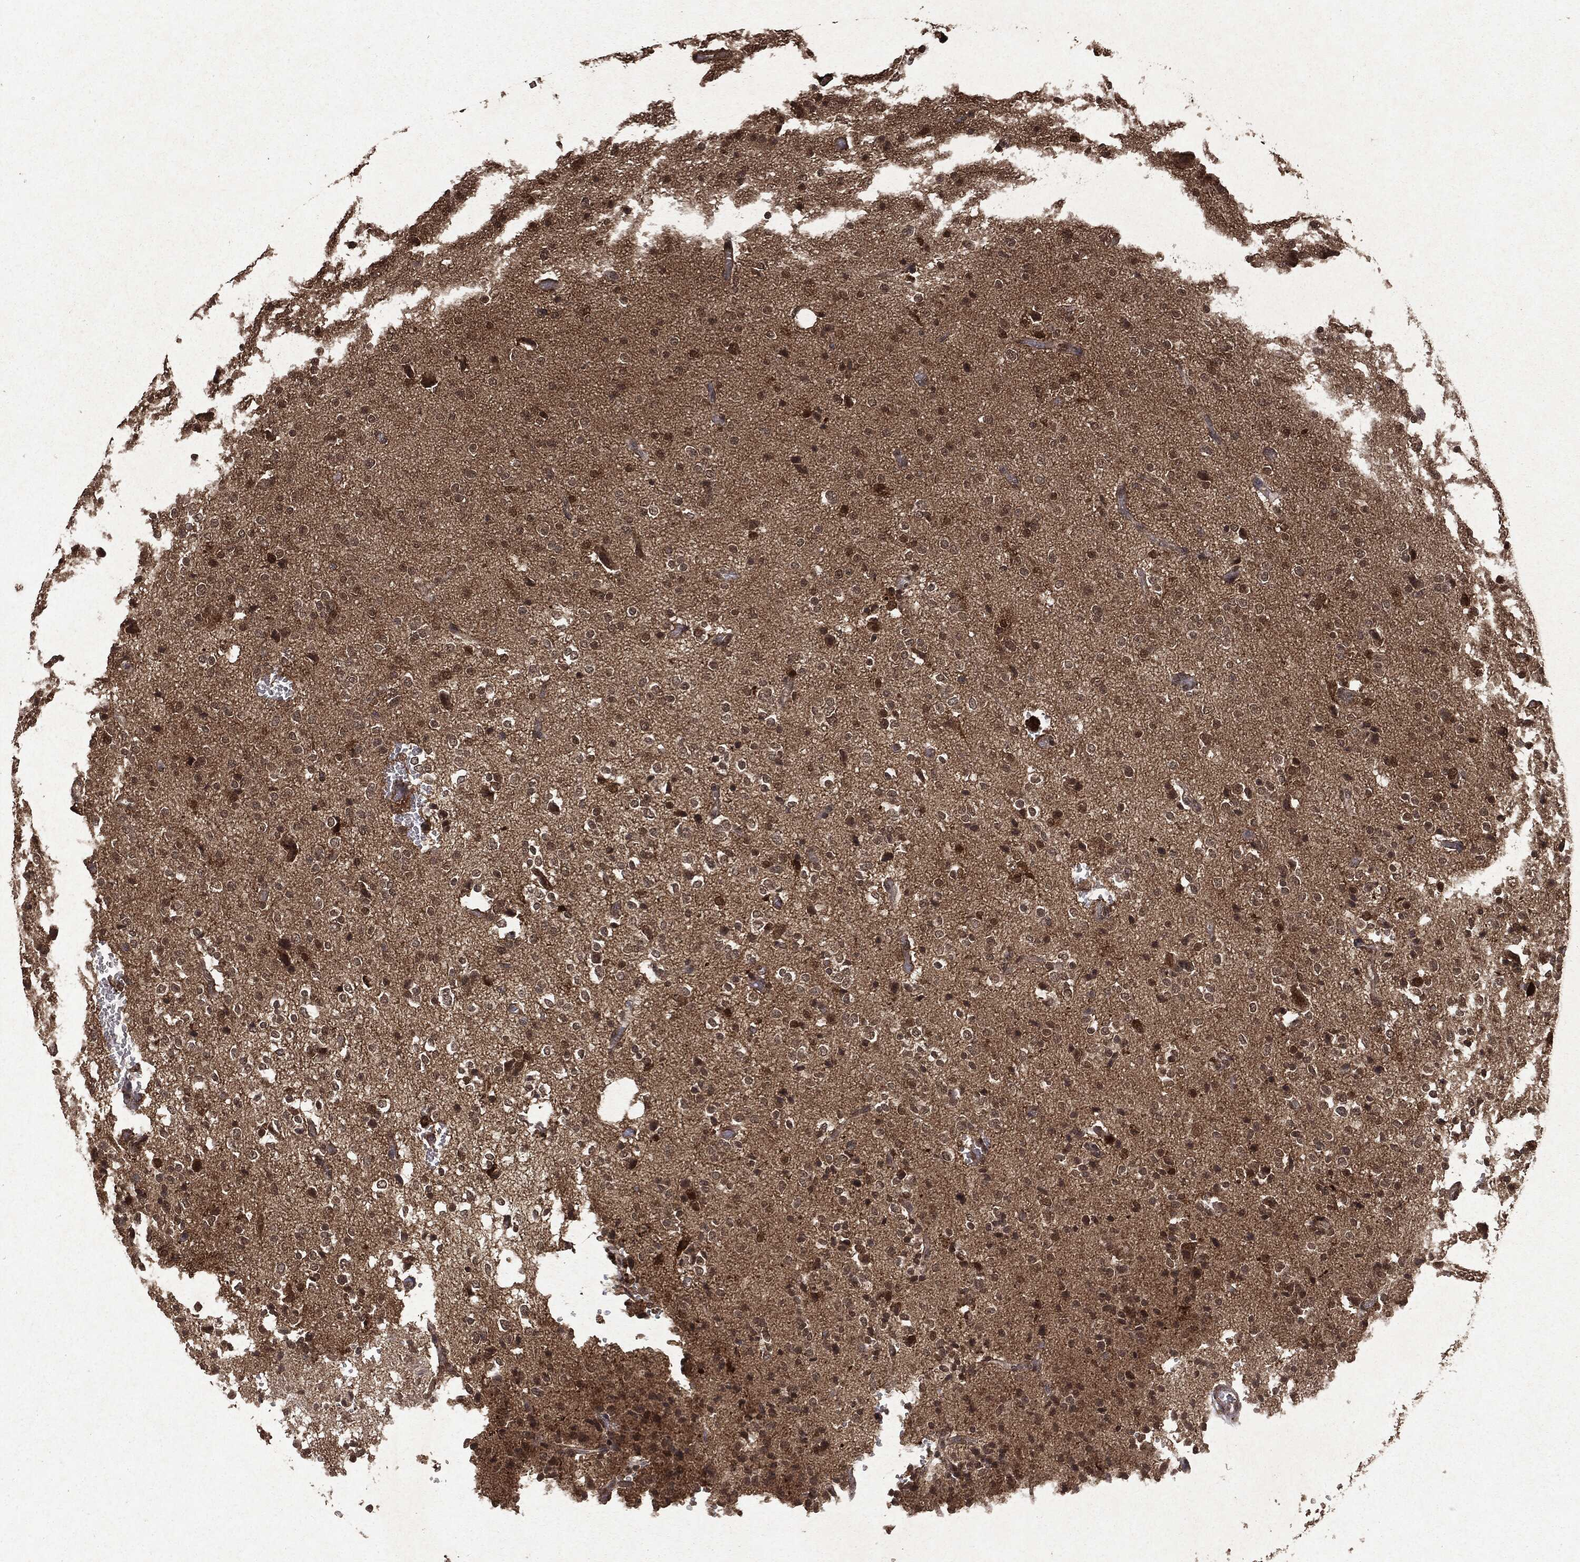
{"staining": {"intensity": "moderate", "quantity": "25%-75%", "location": "cytoplasmic/membranous,nuclear"}, "tissue": "glioma", "cell_type": "Tumor cells", "image_type": "cancer", "snomed": [{"axis": "morphology", "description": "Glioma, malignant, Low grade"}, {"axis": "topography", "description": "Brain"}], "caption": "About 25%-75% of tumor cells in human malignant low-grade glioma exhibit moderate cytoplasmic/membranous and nuclear protein positivity as visualized by brown immunohistochemical staining.", "gene": "PEBP1", "patient": {"sex": "male", "age": 41}}